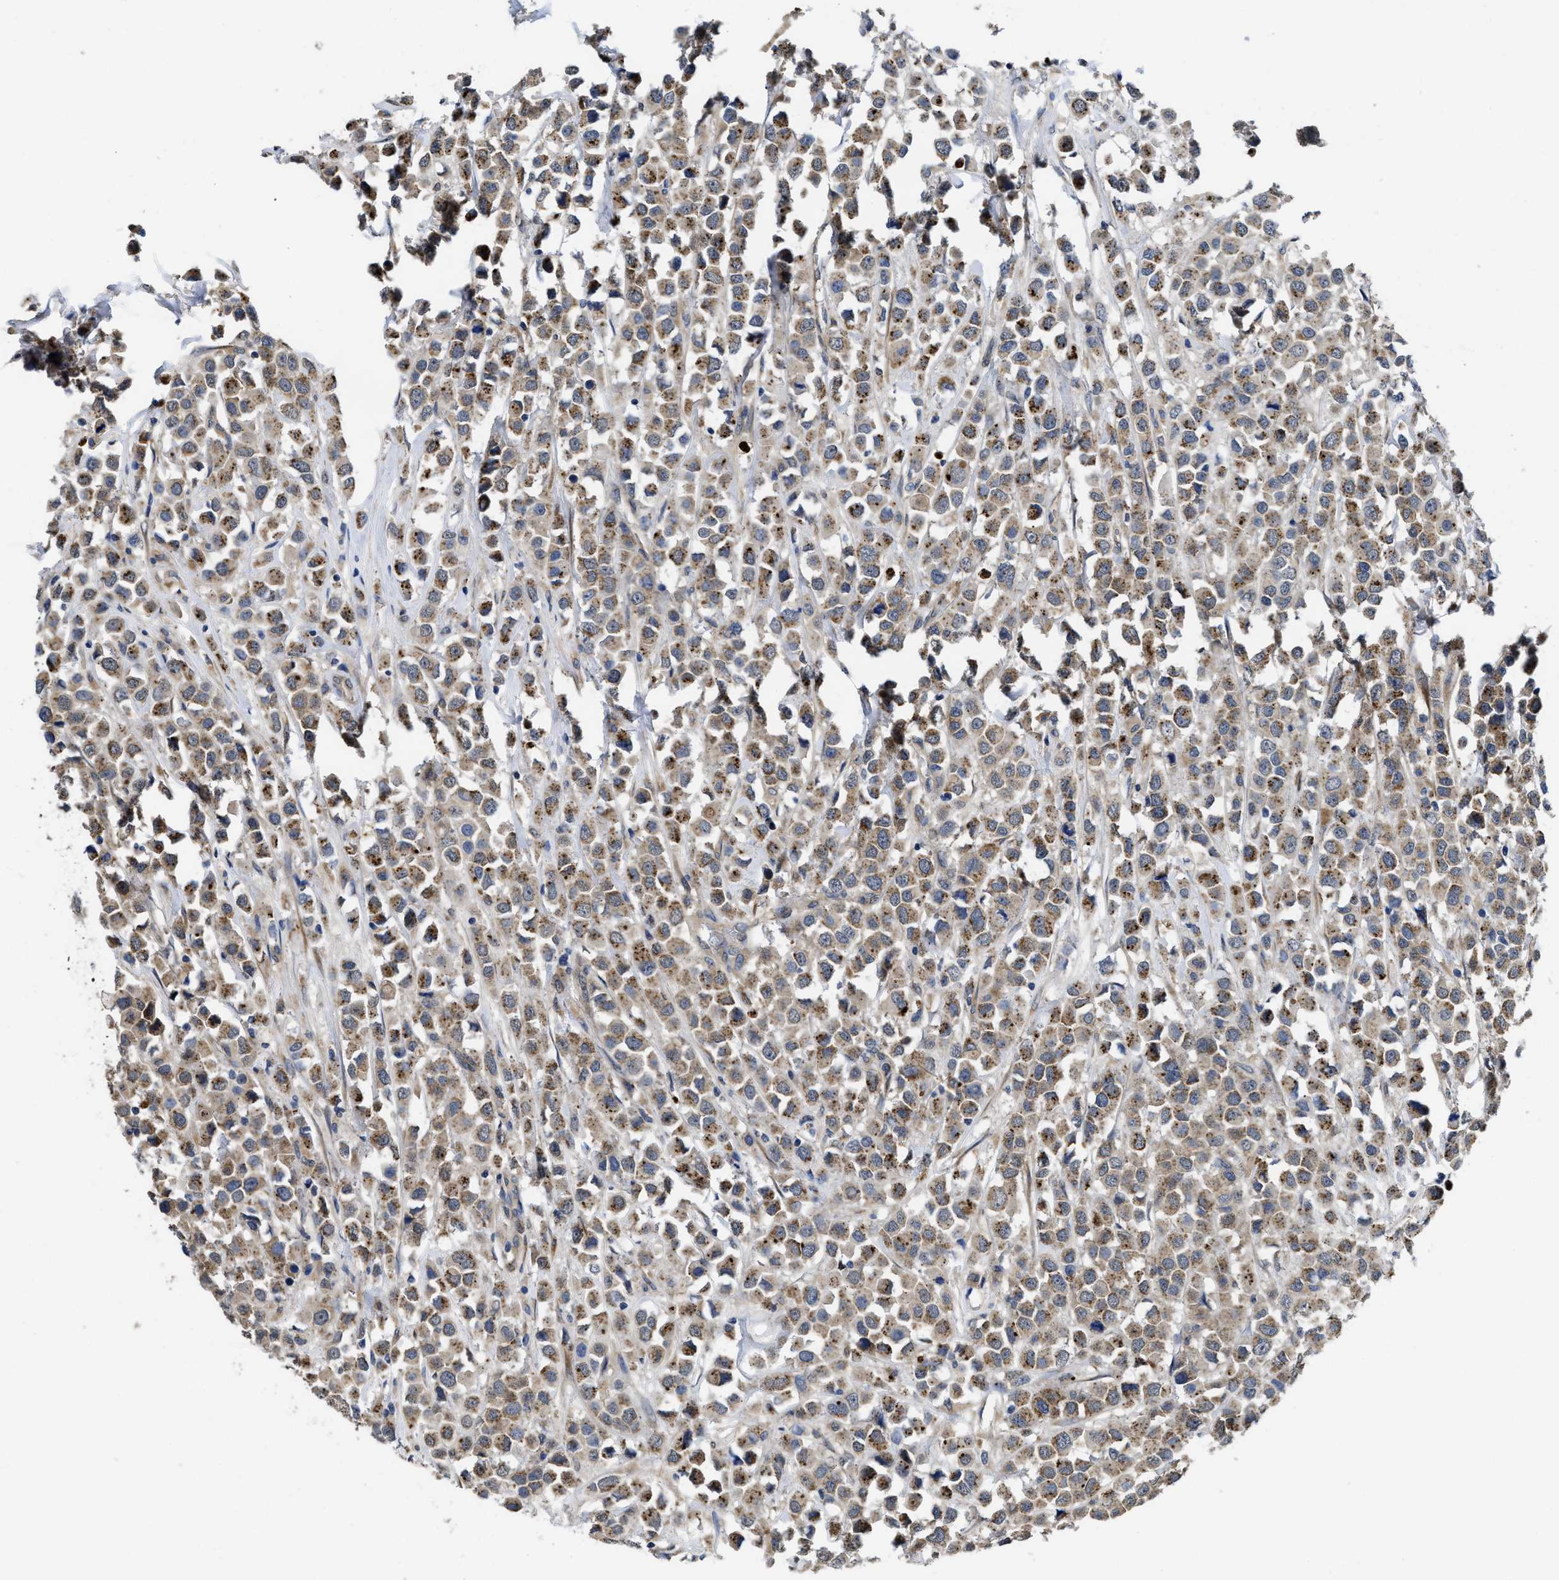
{"staining": {"intensity": "moderate", "quantity": ">75%", "location": "cytoplasmic/membranous"}, "tissue": "breast cancer", "cell_type": "Tumor cells", "image_type": "cancer", "snomed": [{"axis": "morphology", "description": "Duct carcinoma"}, {"axis": "topography", "description": "Breast"}], "caption": "Brown immunohistochemical staining in human invasive ductal carcinoma (breast) demonstrates moderate cytoplasmic/membranous positivity in approximately >75% of tumor cells. (Stains: DAB (3,3'-diaminobenzidine) in brown, nuclei in blue, Microscopy: brightfield microscopy at high magnification).", "gene": "PKD2", "patient": {"sex": "female", "age": 61}}